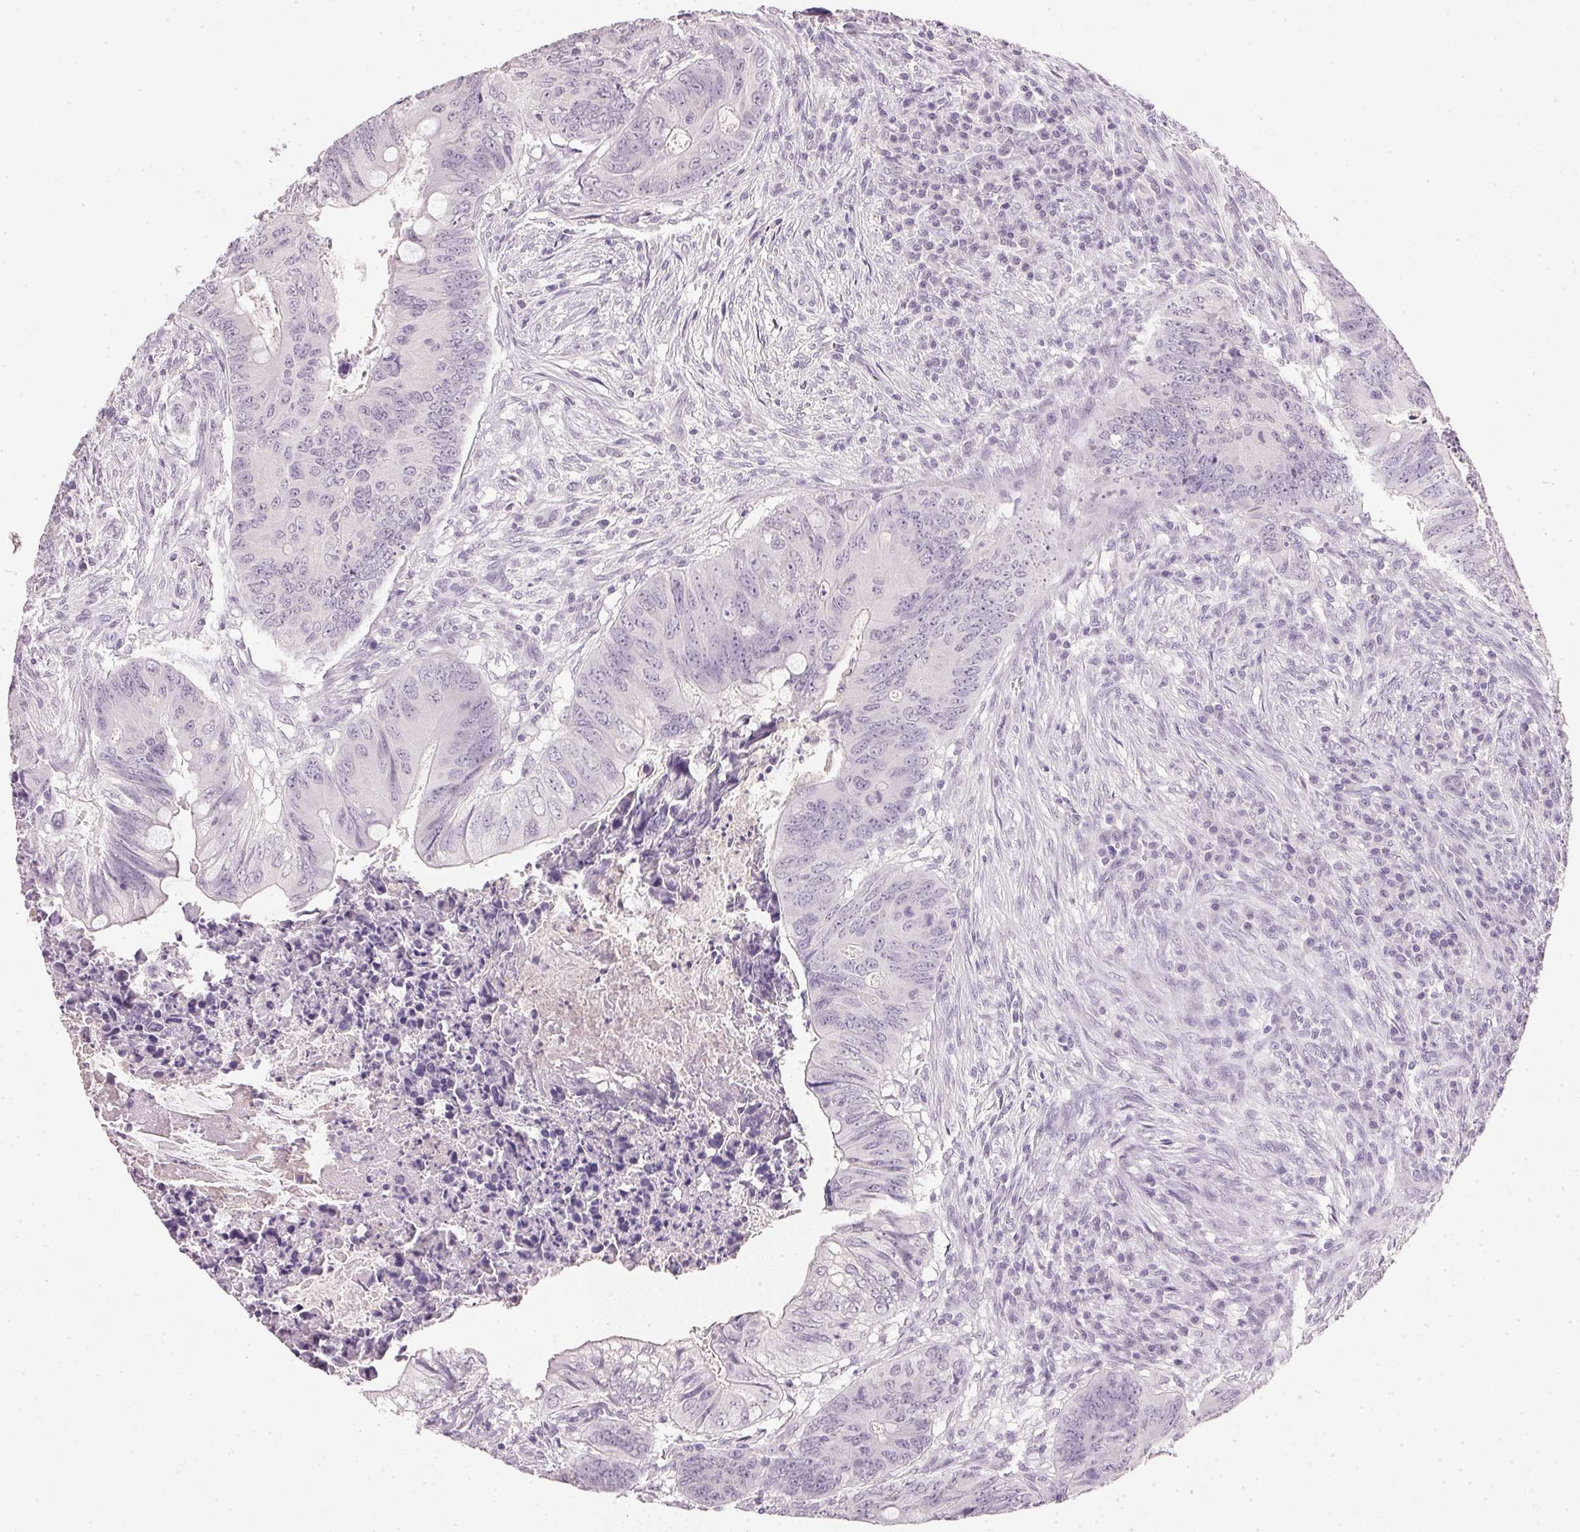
{"staining": {"intensity": "negative", "quantity": "none", "location": "none"}, "tissue": "colorectal cancer", "cell_type": "Tumor cells", "image_type": "cancer", "snomed": [{"axis": "morphology", "description": "Adenocarcinoma, NOS"}, {"axis": "topography", "description": "Colon"}], "caption": "Micrograph shows no significant protein positivity in tumor cells of adenocarcinoma (colorectal).", "gene": "IGFBP1", "patient": {"sex": "female", "age": 74}}